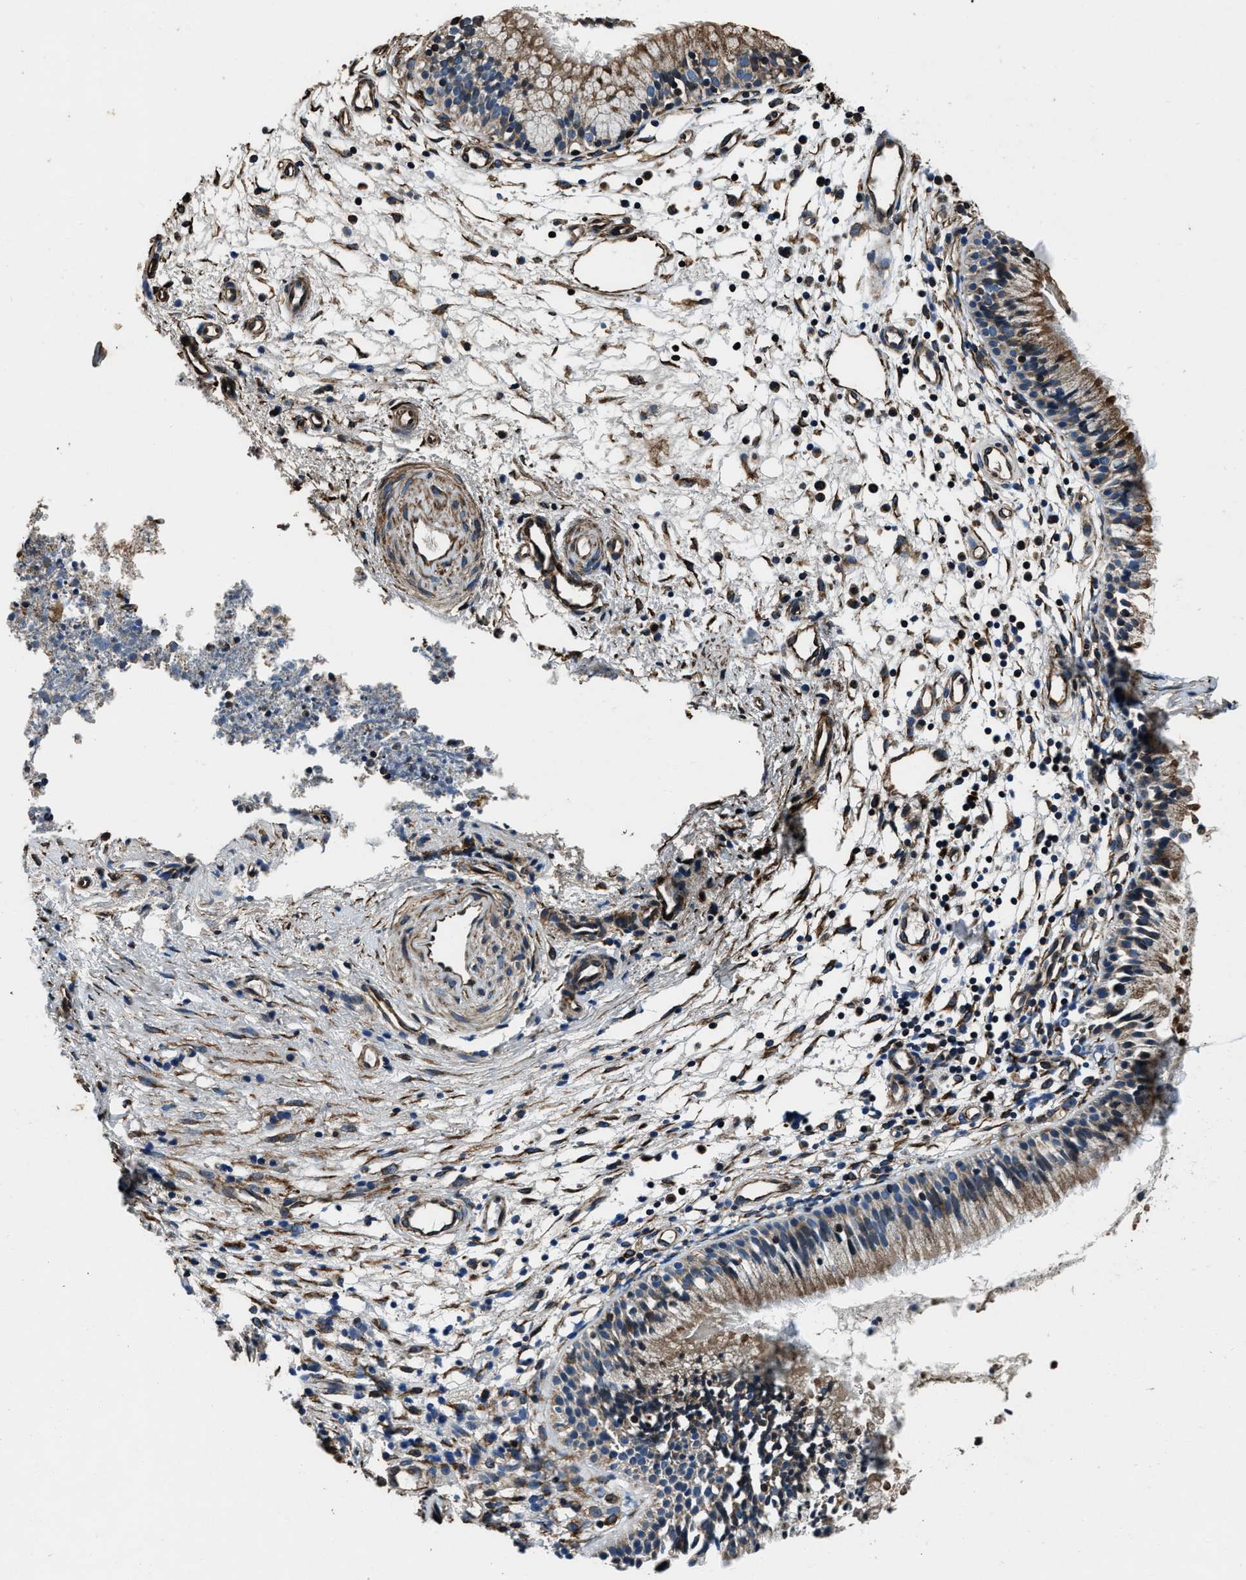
{"staining": {"intensity": "moderate", "quantity": "25%-75%", "location": "cytoplasmic/membranous"}, "tissue": "nasopharynx", "cell_type": "Respiratory epithelial cells", "image_type": "normal", "snomed": [{"axis": "morphology", "description": "Normal tissue, NOS"}, {"axis": "topography", "description": "Nasopharynx"}], "caption": "Immunohistochemistry (DAB (3,3'-diaminobenzidine)) staining of normal human nasopharynx displays moderate cytoplasmic/membranous protein positivity in about 25%-75% of respiratory epithelial cells. Nuclei are stained in blue.", "gene": "OGDH", "patient": {"sex": "male", "age": 21}}